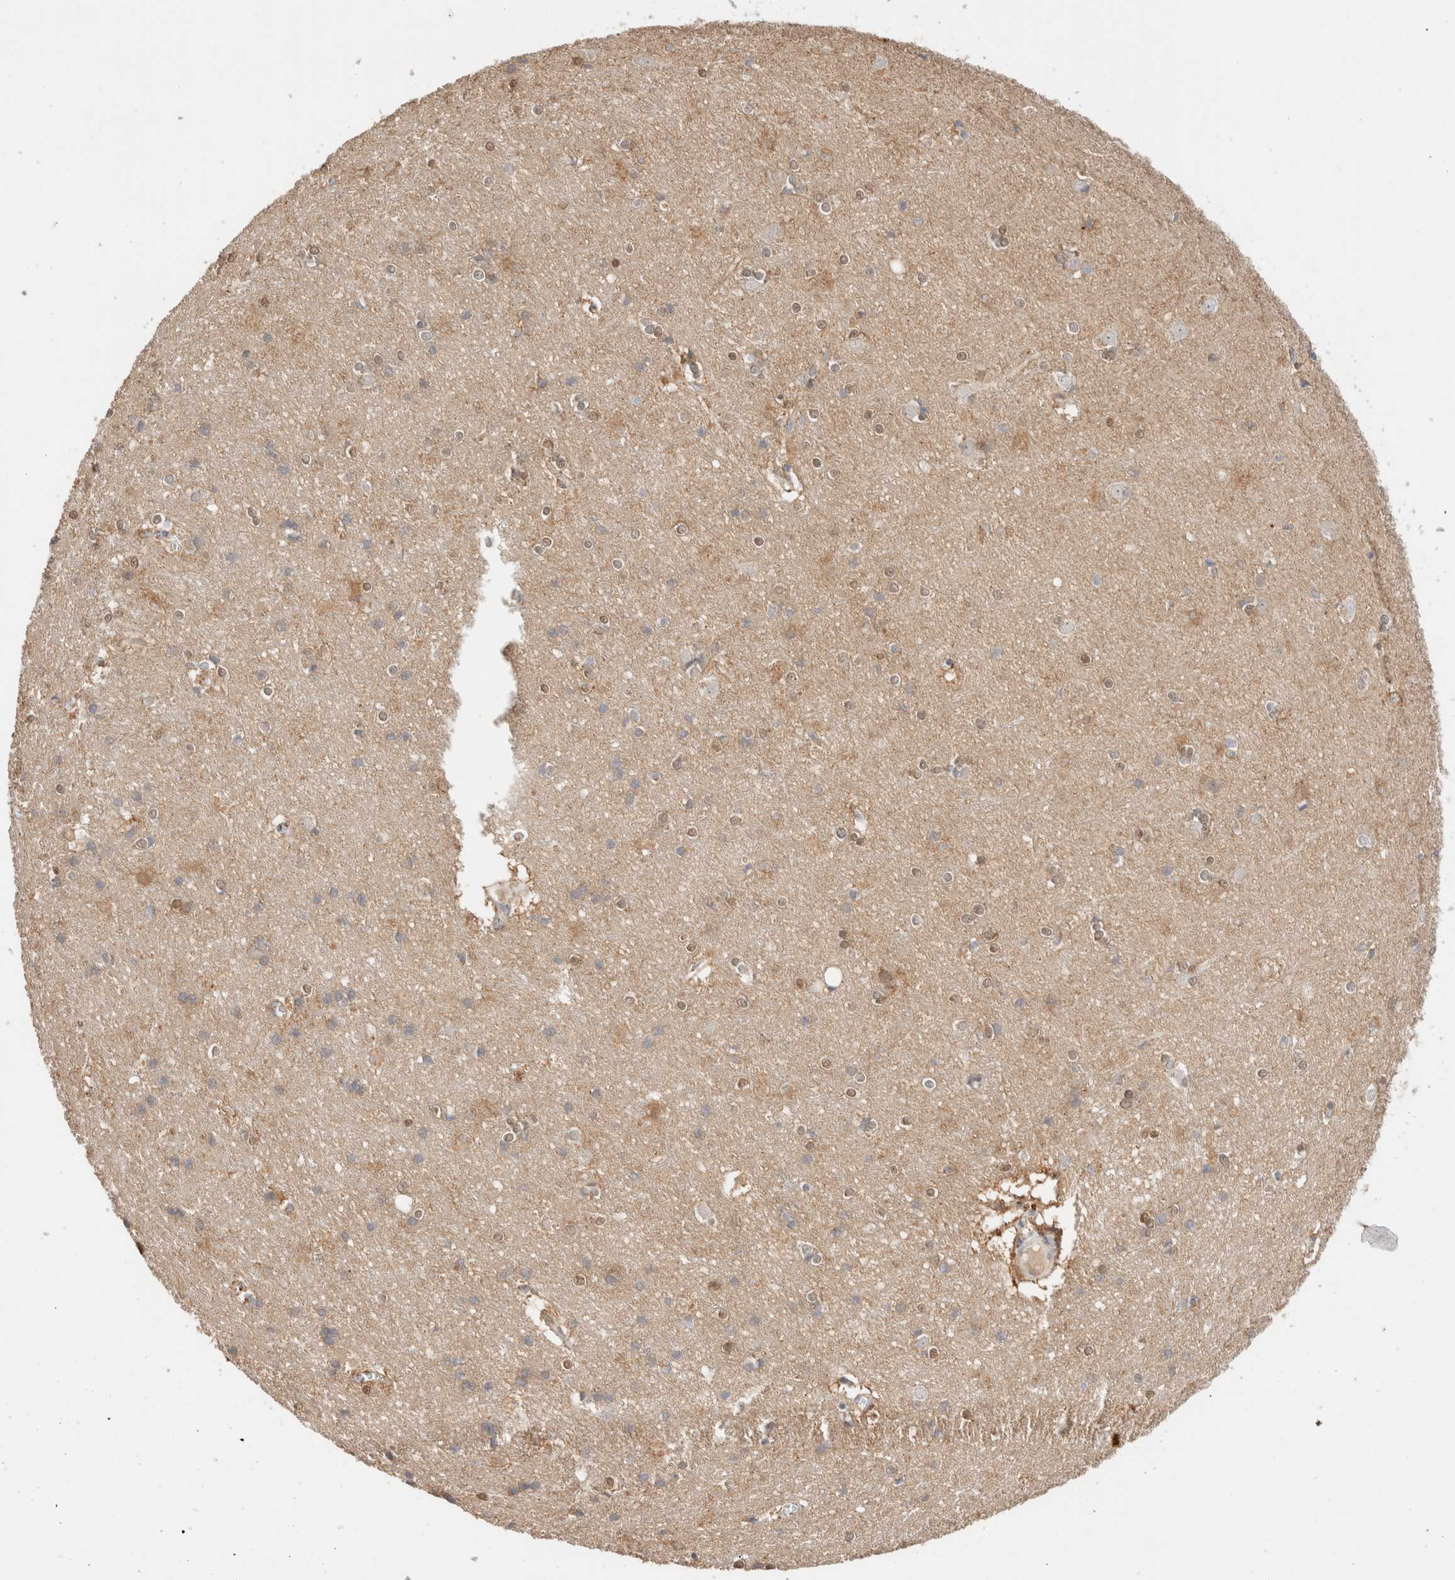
{"staining": {"intensity": "negative", "quantity": "none", "location": "none"}, "tissue": "cerebral cortex", "cell_type": "Endothelial cells", "image_type": "normal", "snomed": [{"axis": "morphology", "description": "Normal tissue, NOS"}, {"axis": "topography", "description": "Cerebral cortex"}], "caption": "This is an IHC image of normal cerebral cortex. There is no expression in endothelial cells.", "gene": "CA13", "patient": {"sex": "male", "age": 54}}